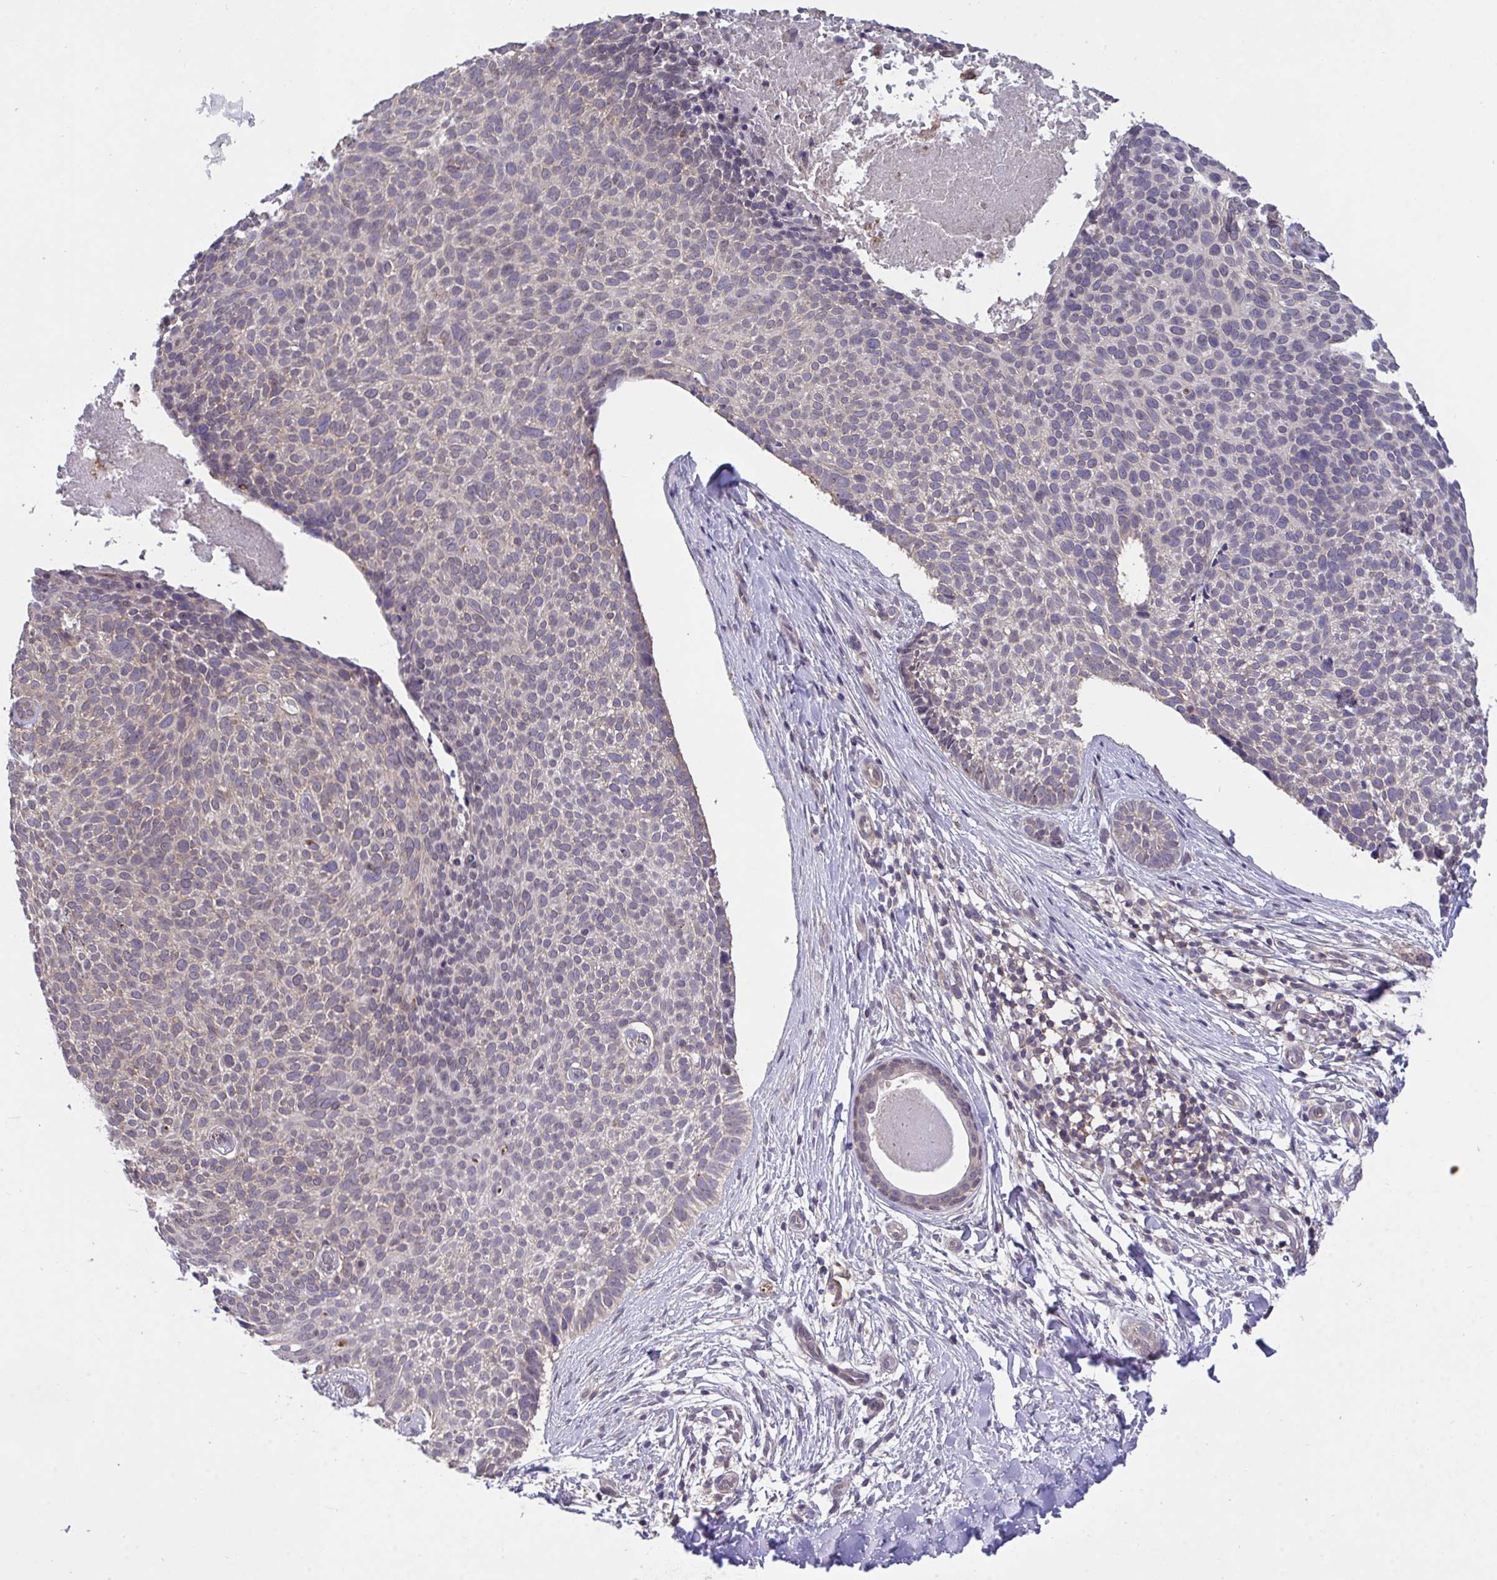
{"staining": {"intensity": "negative", "quantity": "none", "location": "none"}, "tissue": "skin cancer", "cell_type": "Tumor cells", "image_type": "cancer", "snomed": [{"axis": "morphology", "description": "Basal cell carcinoma"}, {"axis": "topography", "description": "Skin"}, {"axis": "topography", "description": "Skin of back"}], "caption": "Protein analysis of basal cell carcinoma (skin) demonstrates no significant staining in tumor cells. The staining was performed using DAB to visualize the protein expression in brown, while the nuclei were stained in blue with hematoxylin (Magnification: 20x).", "gene": "PPM1H", "patient": {"sex": "male", "age": 81}}